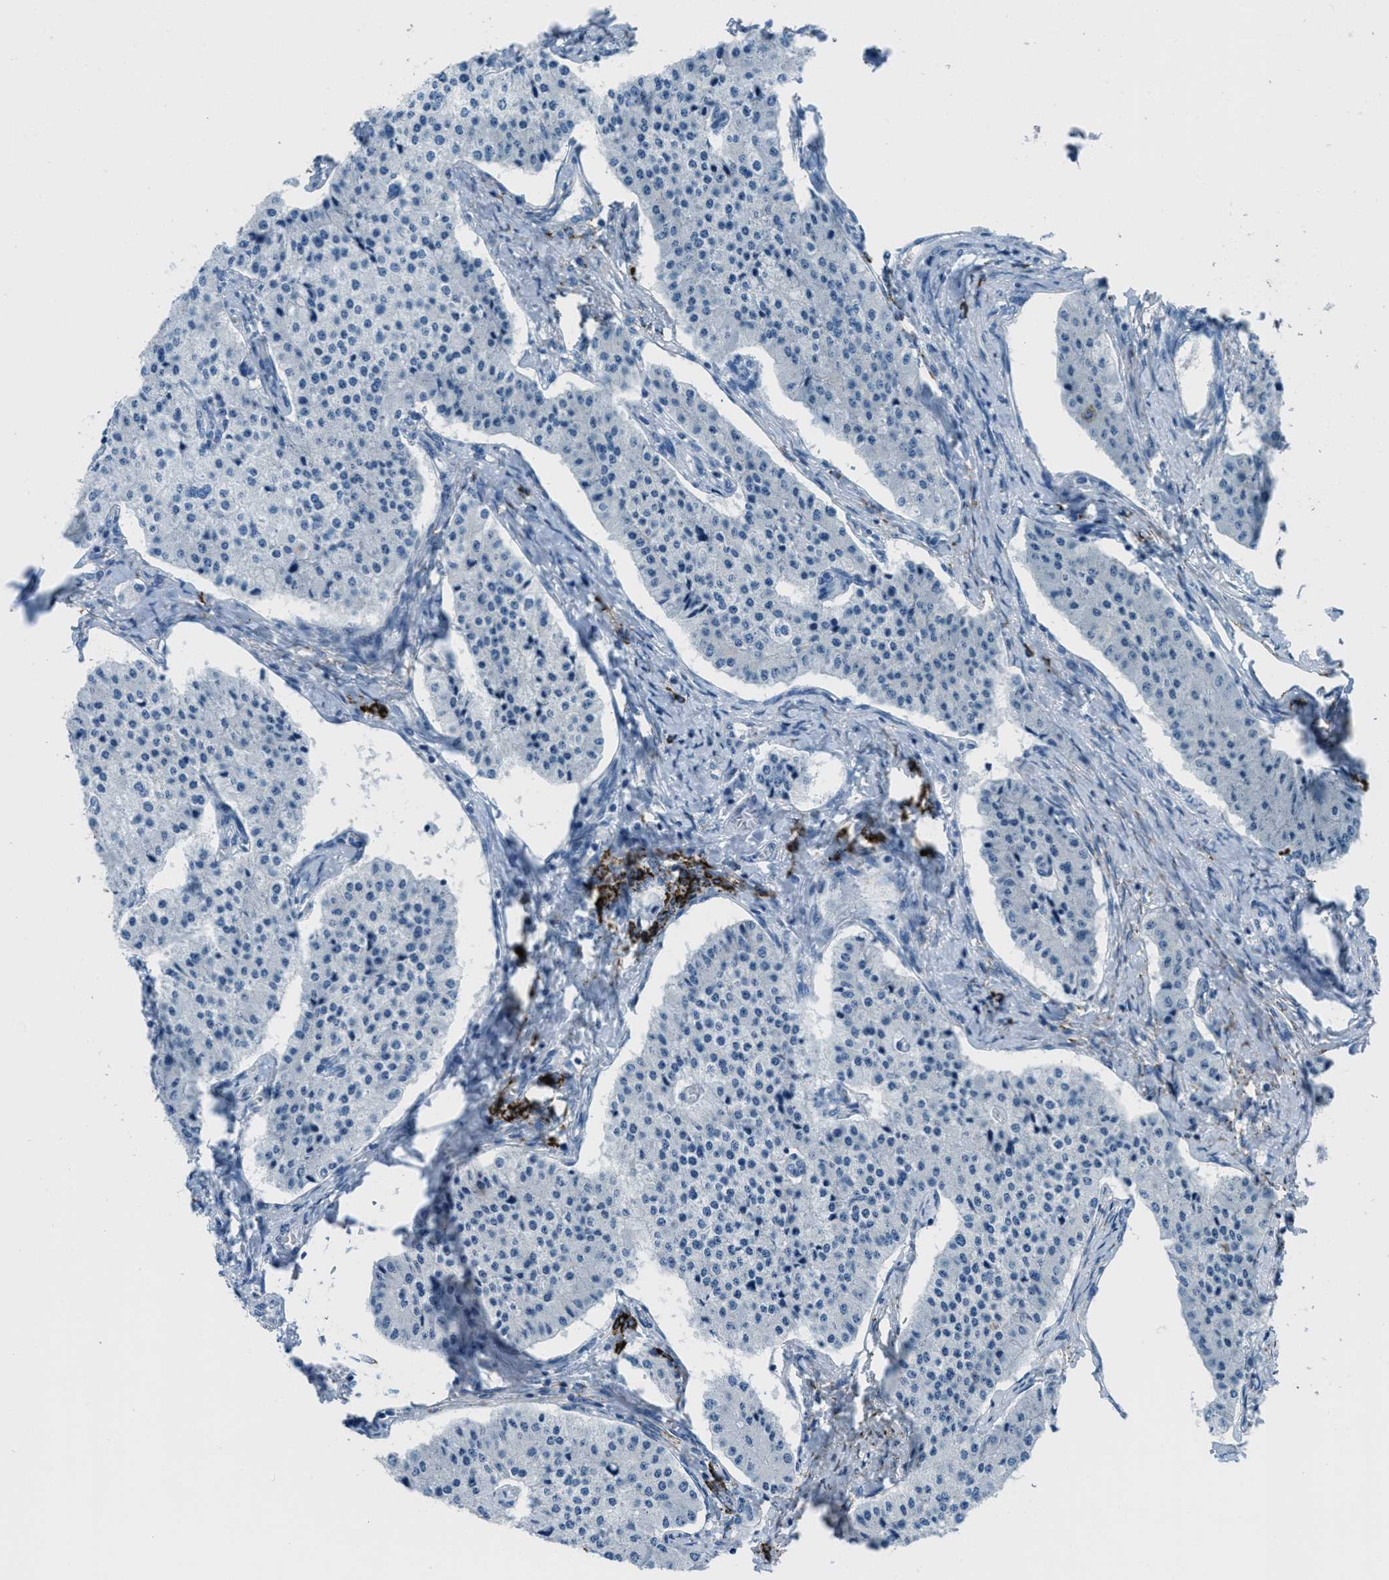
{"staining": {"intensity": "negative", "quantity": "none", "location": "none"}, "tissue": "carcinoid", "cell_type": "Tumor cells", "image_type": "cancer", "snomed": [{"axis": "morphology", "description": "Carcinoid, malignant, NOS"}, {"axis": "topography", "description": "Colon"}], "caption": "Protein analysis of carcinoid (malignant) shows no significant staining in tumor cells.", "gene": "MGARP", "patient": {"sex": "female", "age": 52}}